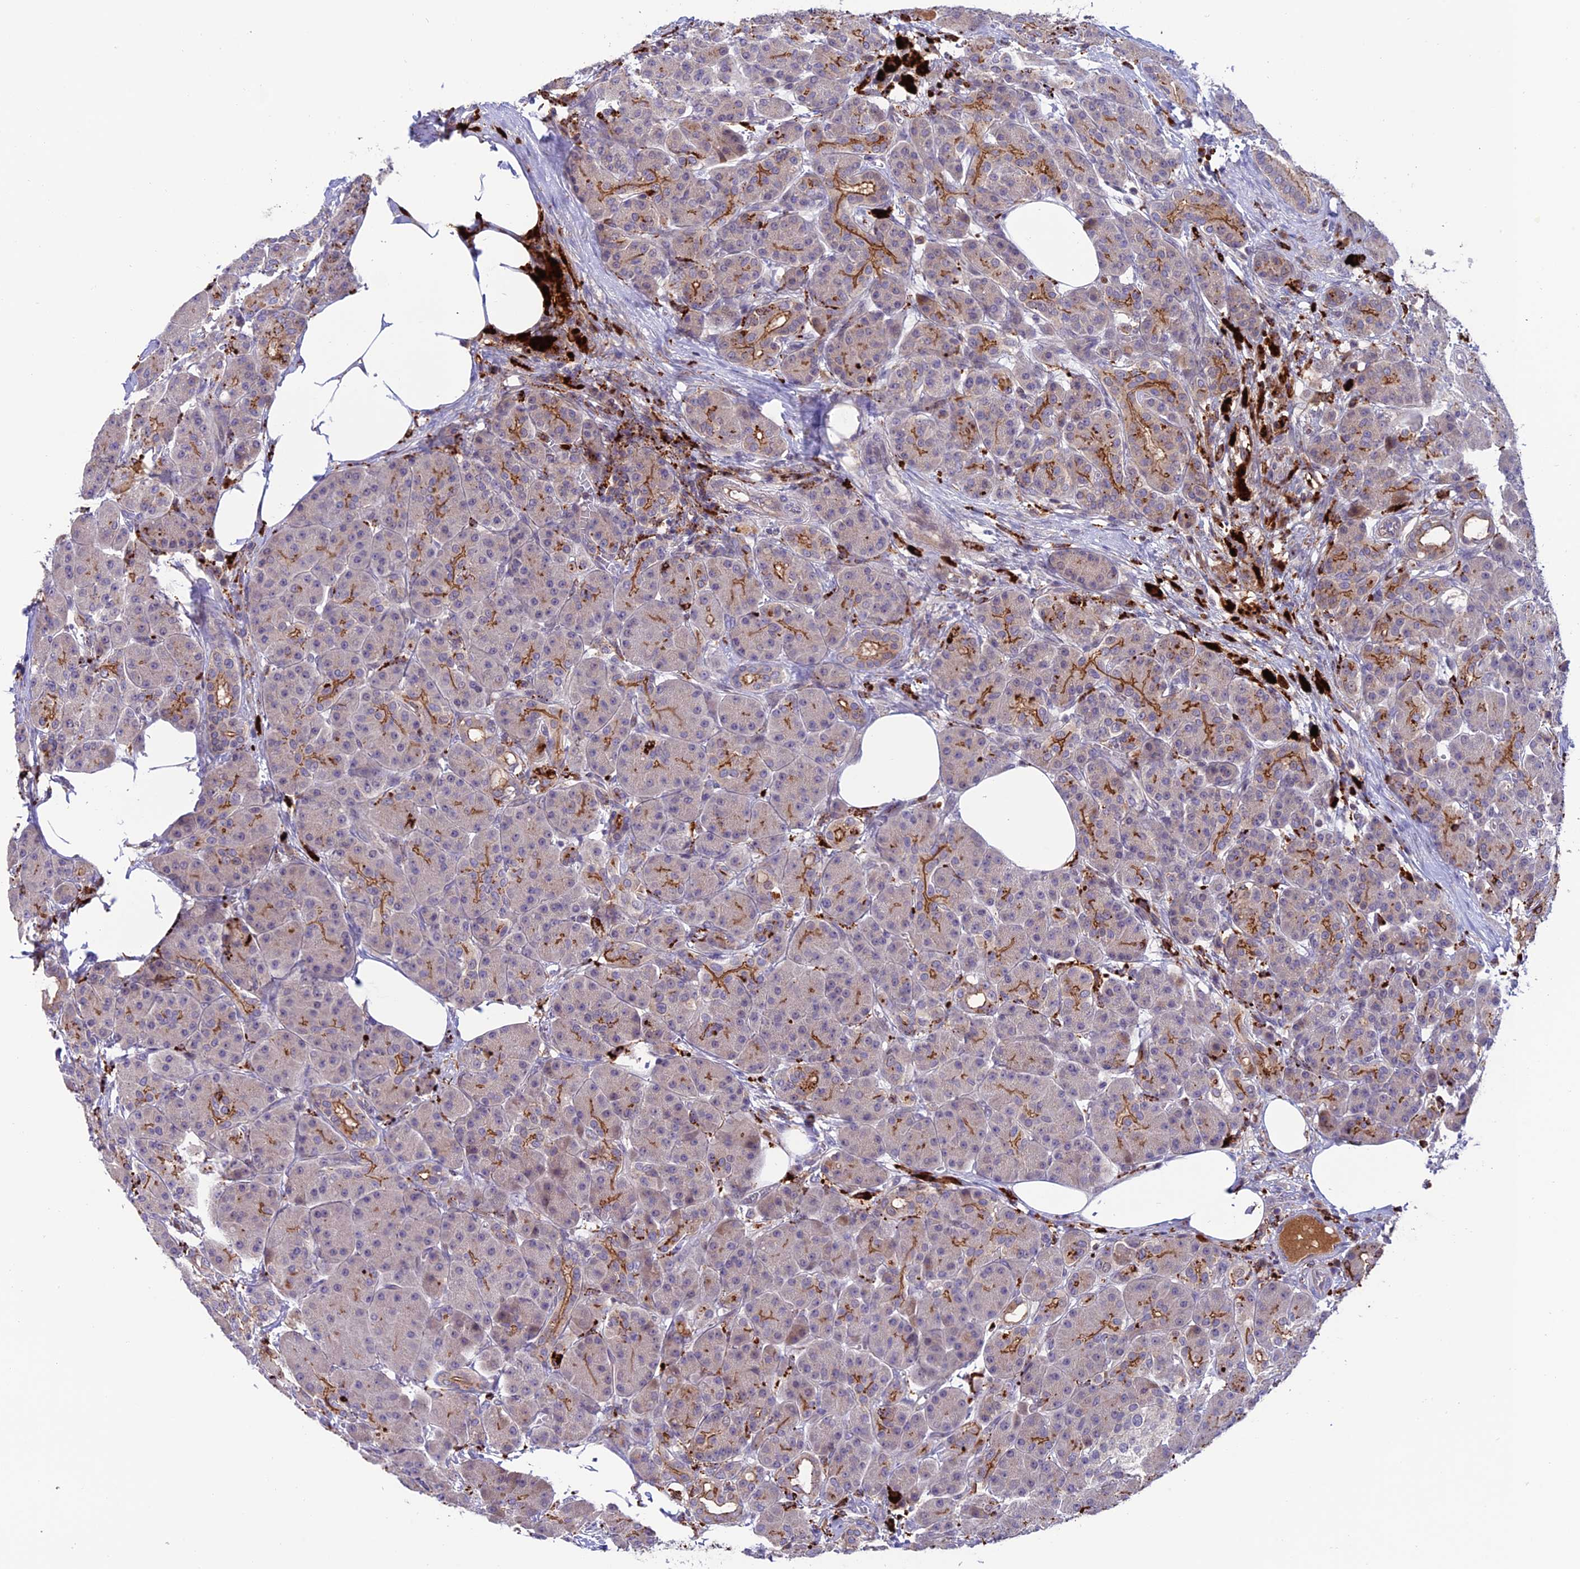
{"staining": {"intensity": "moderate", "quantity": "<25%", "location": "cytoplasmic/membranous"}, "tissue": "pancreas", "cell_type": "Exocrine glandular cells", "image_type": "normal", "snomed": [{"axis": "morphology", "description": "Normal tissue, NOS"}, {"axis": "topography", "description": "Pancreas"}], "caption": "The histopathology image exhibits staining of normal pancreas, revealing moderate cytoplasmic/membranous protein positivity (brown color) within exocrine glandular cells. The staining was performed using DAB, with brown indicating positive protein expression. Nuclei are stained blue with hematoxylin.", "gene": "ARHGEF18", "patient": {"sex": "male", "age": 63}}